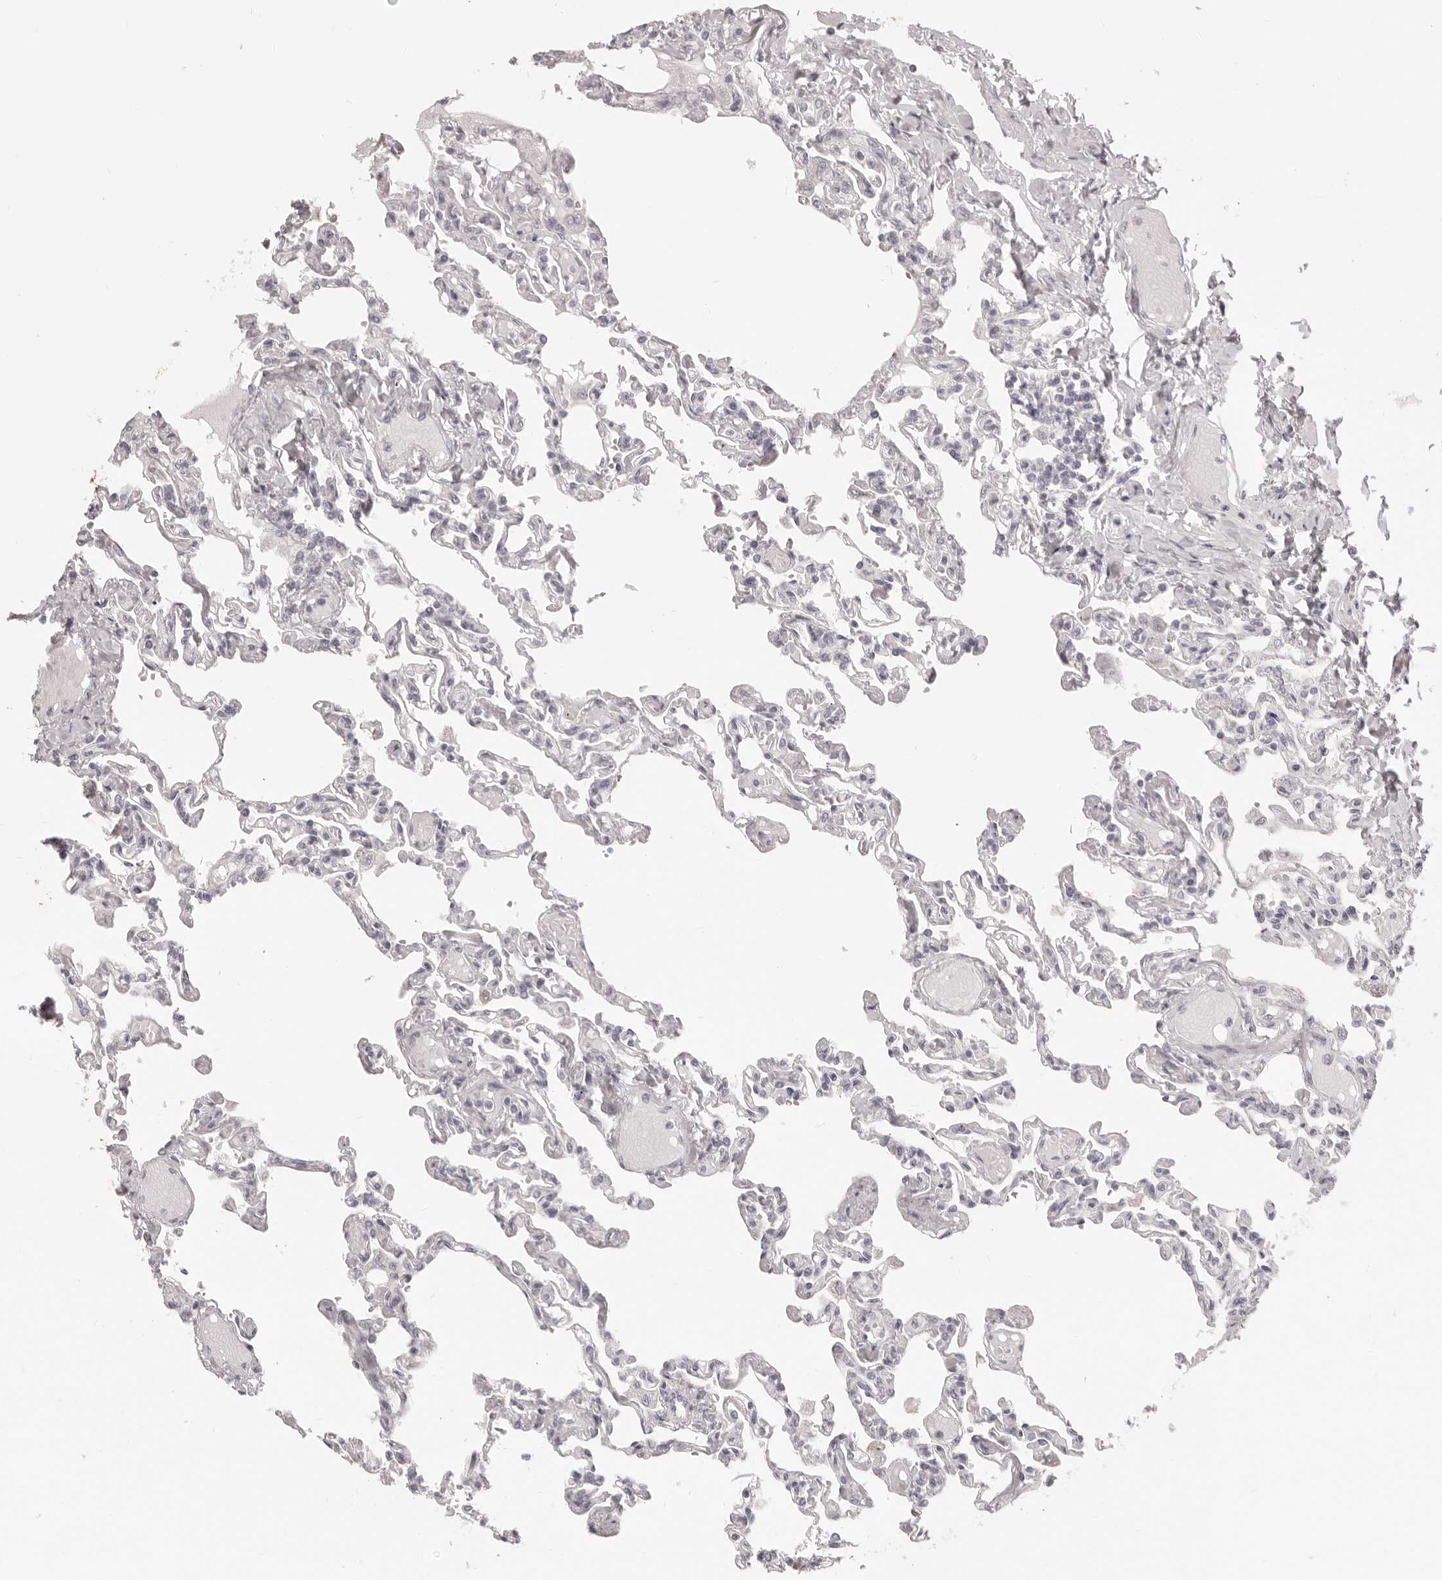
{"staining": {"intensity": "negative", "quantity": "none", "location": "none"}, "tissue": "lung", "cell_type": "Alveolar cells", "image_type": "normal", "snomed": [{"axis": "morphology", "description": "Normal tissue, NOS"}, {"axis": "topography", "description": "Lung"}], "caption": "Immunohistochemical staining of benign lung exhibits no significant positivity in alveolar cells.", "gene": "FABP1", "patient": {"sex": "male", "age": 21}}